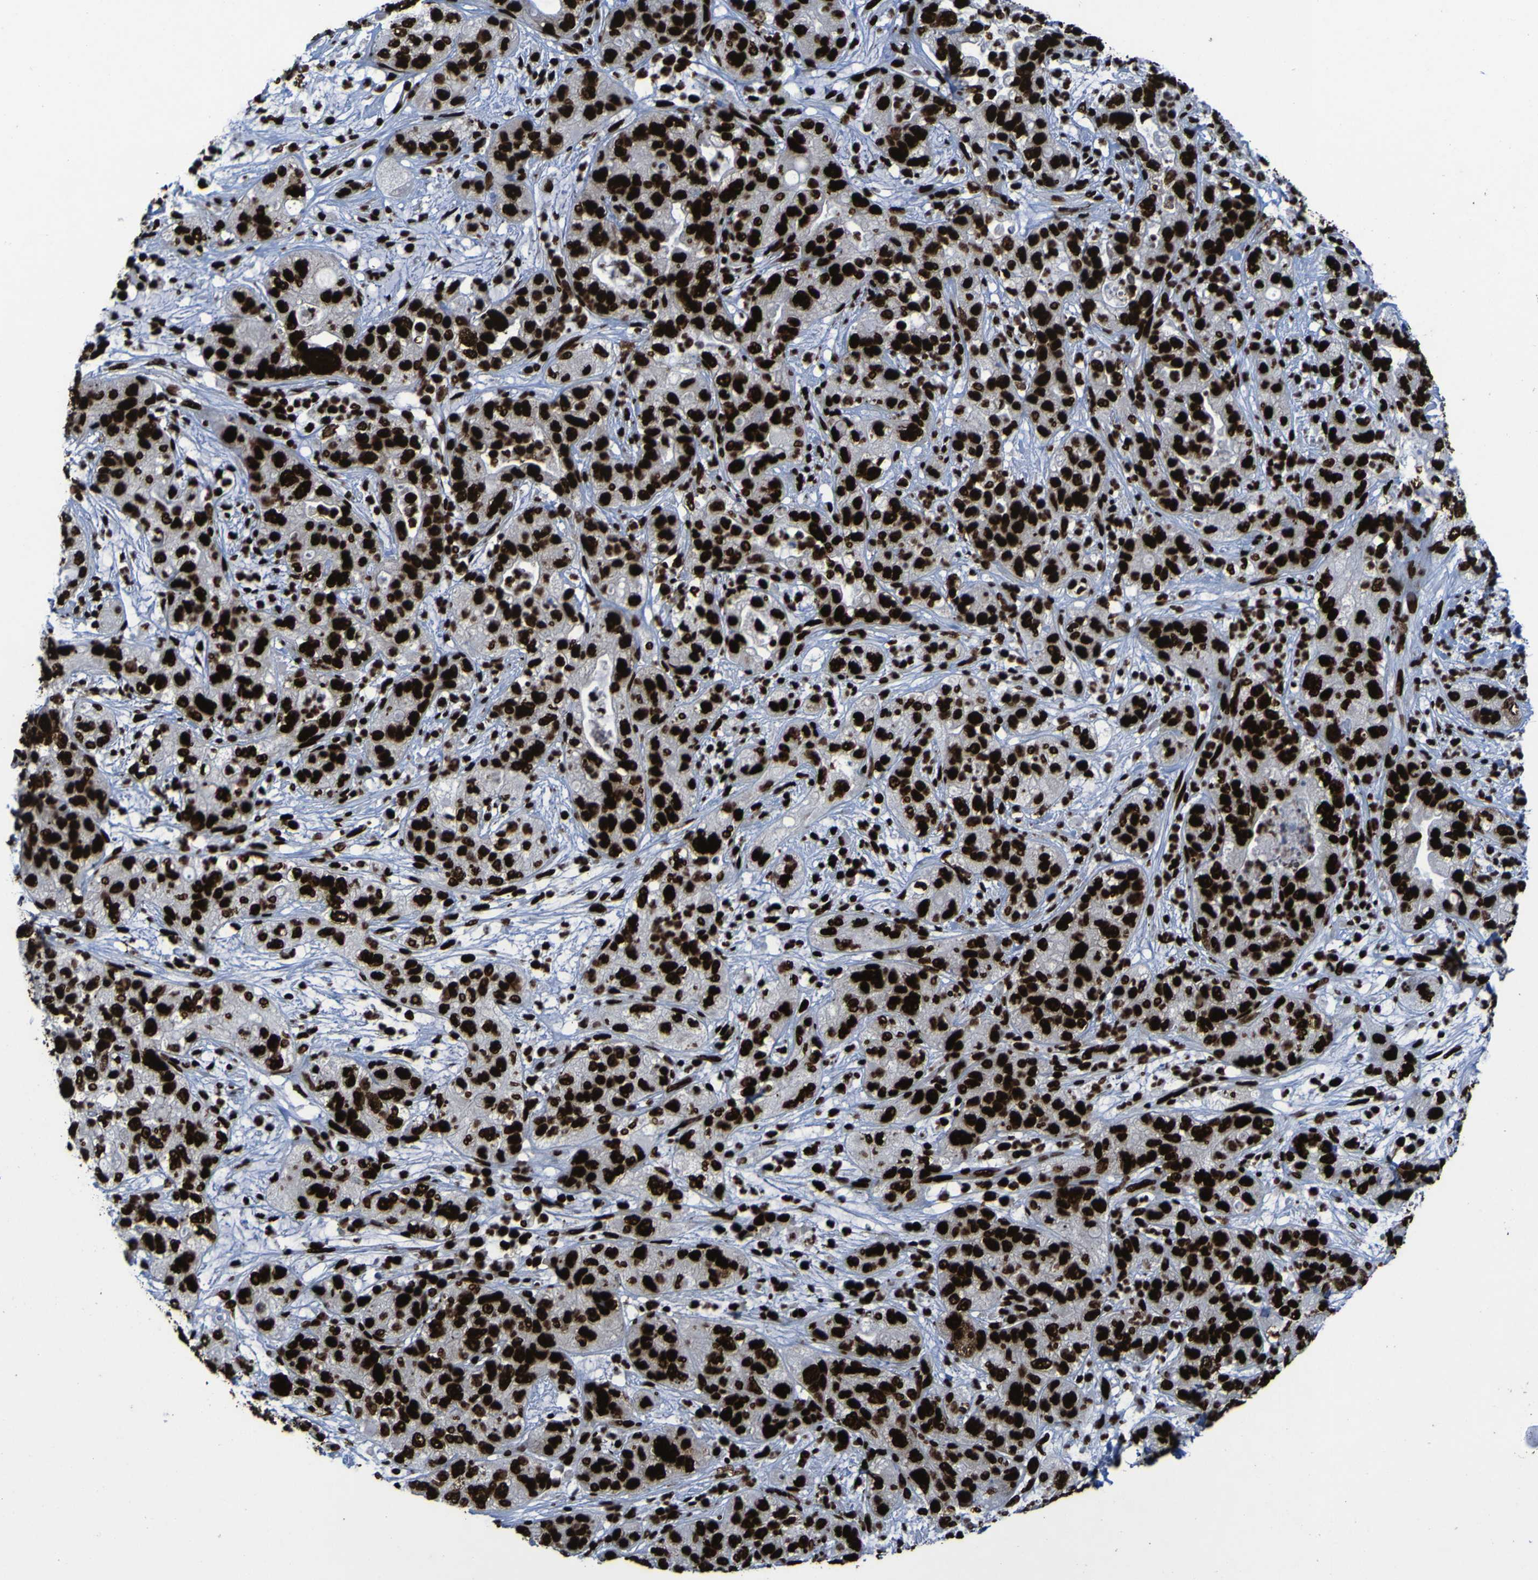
{"staining": {"intensity": "strong", "quantity": ">75%", "location": "nuclear"}, "tissue": "pancreatic cancer", "cell_type": "Tumor cells", "image_type": "cancer", "snomed": [{"axis": "morphology", "description": "Adenocarcinoma, NOS"}, {"axis": "topography", "description": "Pancreas"}], "caption": "Brown immunohistochemical staining in human adenocarcinoma (pancreatic) shows strong nuclear staining in approximately >75% of tumor cells.", "gene": "NPM1", "patient": {"sex": "female", "age": 78}}